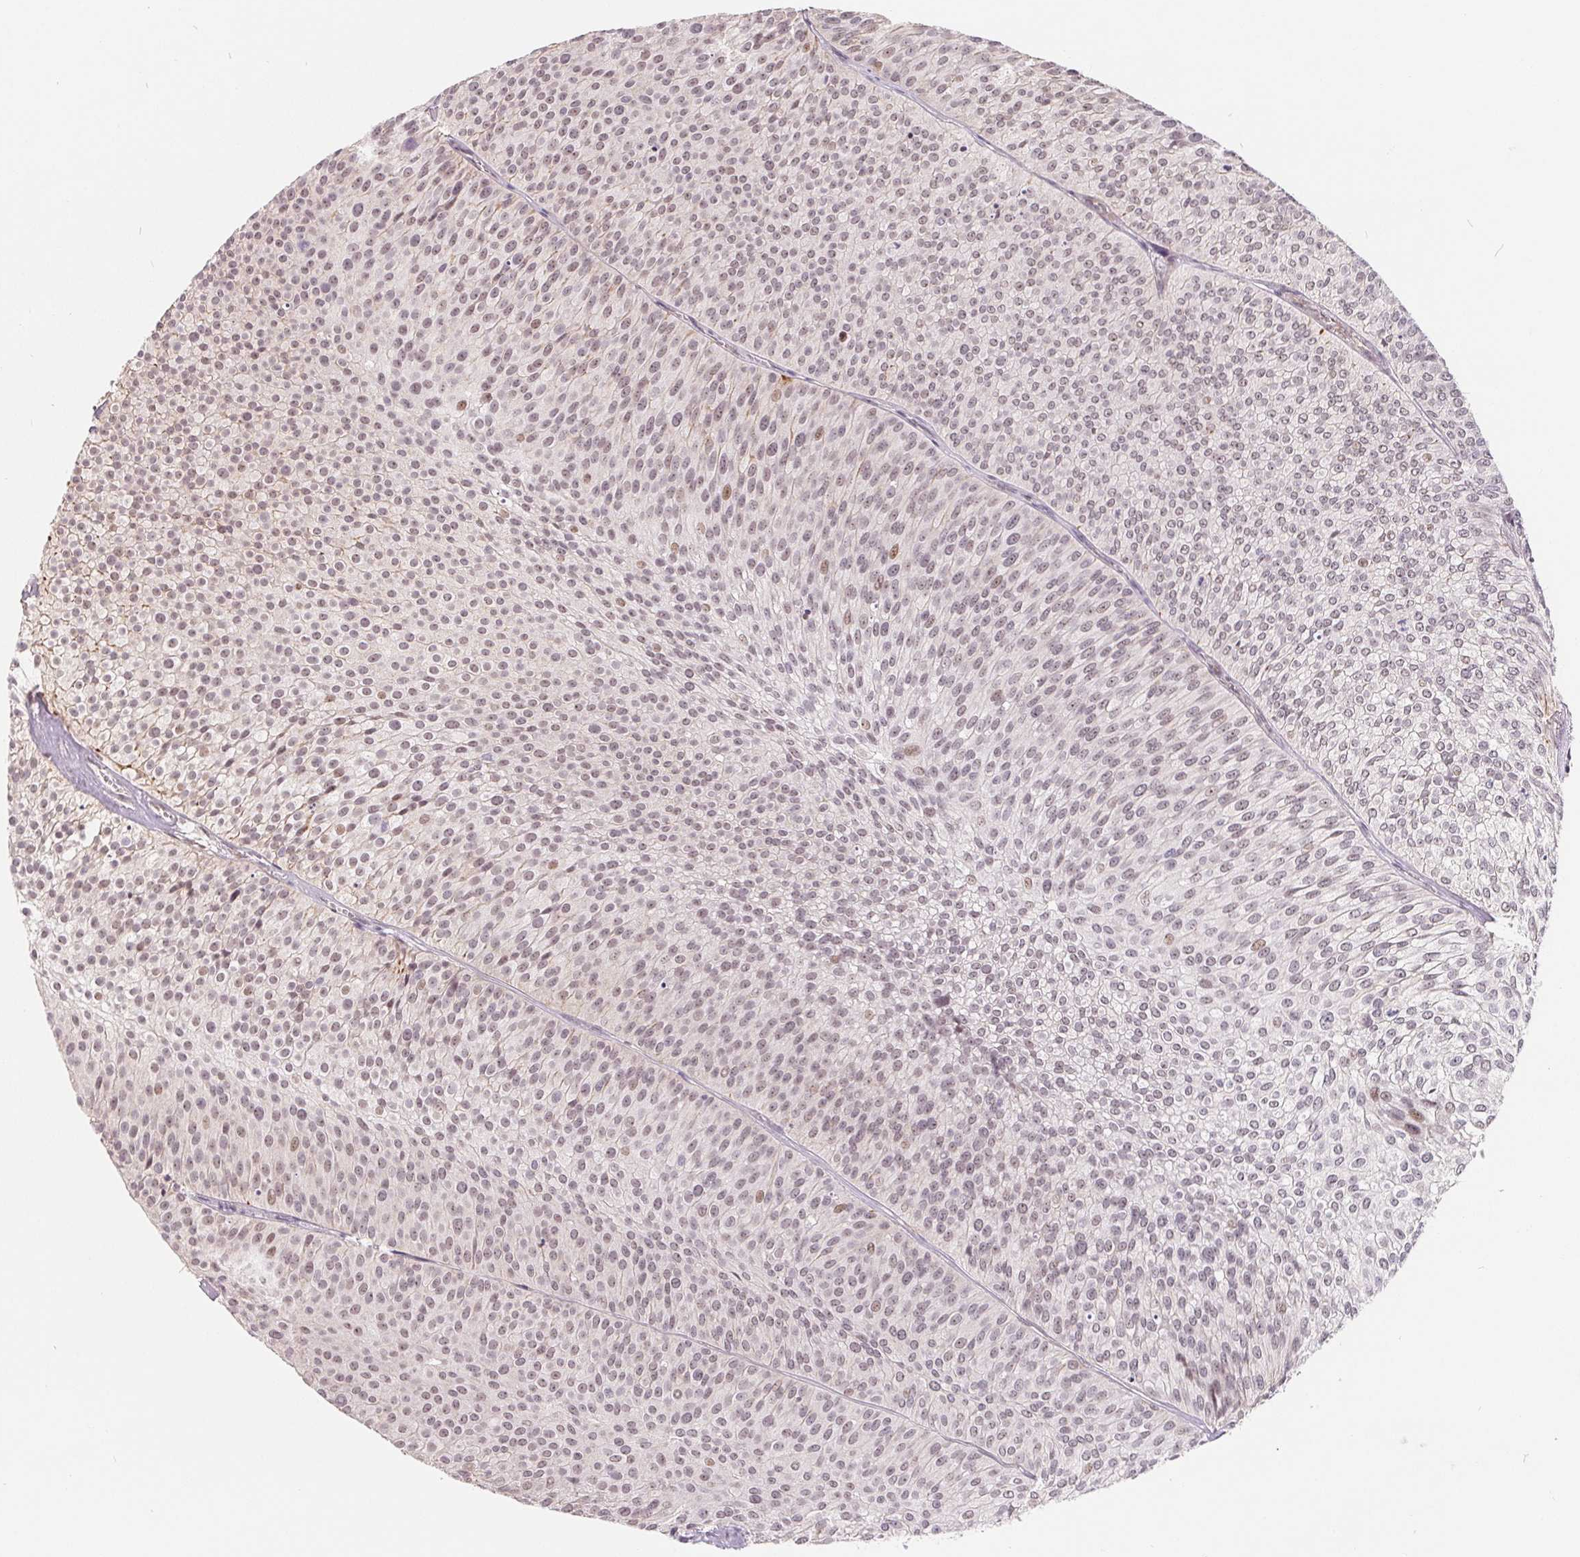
{"staining": {"intensity": "moderate", "quantity": "<25%", "location": "nuclear"}, "tissue": "urothelial cancer", "cell_type": "Tumor cells", "image_type": "cancer", "snomed": [{"axis": "morphology", "description": "Urothelial carcinoma, Low grade"}, {"axis": "topography", "description": "Urinary bladder"}], "caption": "Protein analysis of urothelial cancer tissue reveals moderate nuclear staining in approximately <25% of tumor cells. (IHC, brightfield microscopy, high magnification).", "gene": "NRG2", "patient": {"sex": "male", "age": 91}}